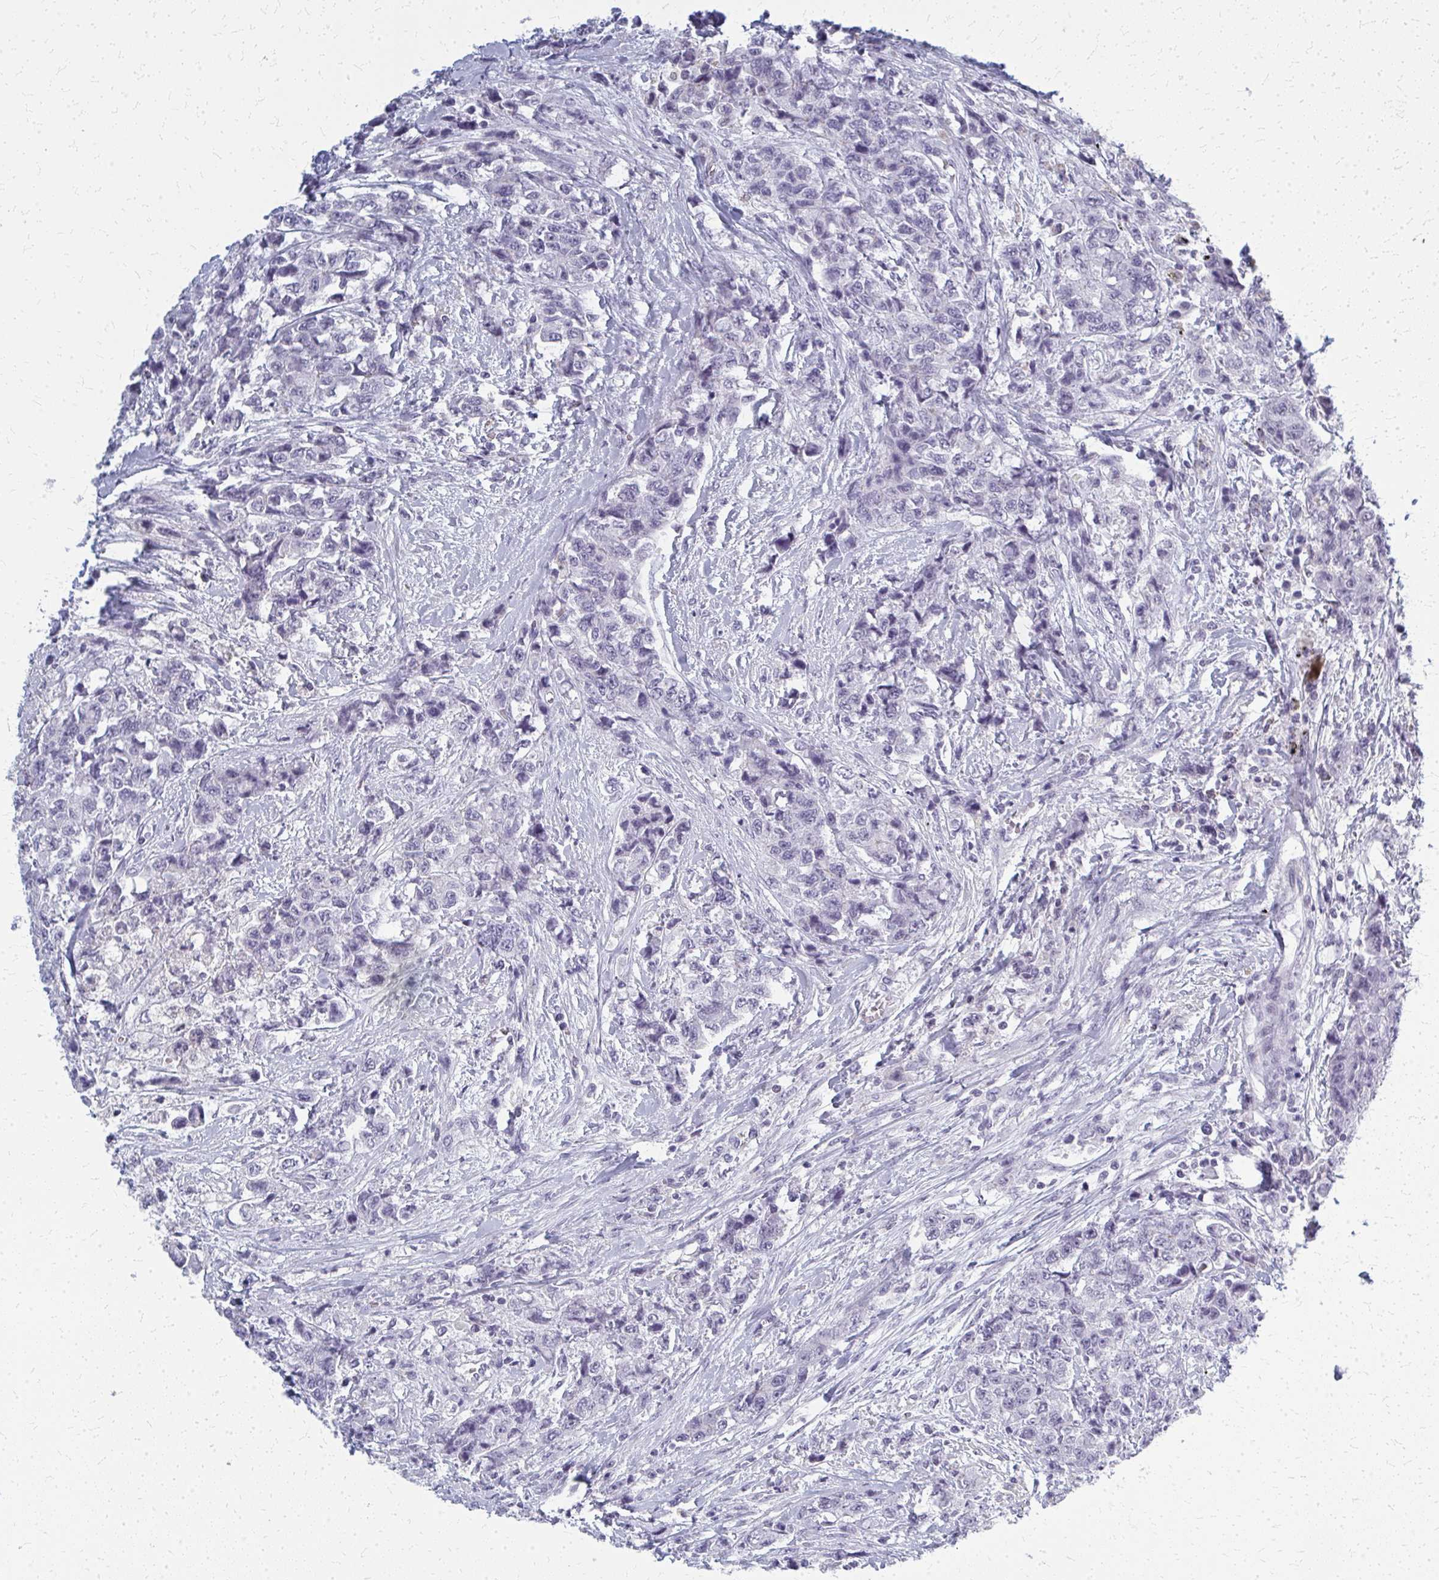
{"staining": {"intensity": "negative", "quantity": "none", "location": "none"}, "tissue": "urothelial cancer", "cell_type": "Tumor cells", "image_type": "cancer", "snomed": [{"axis": "morphology", "description": "Urothelial carcinoma, High grade"}, {"axis": "topography", "description": "Urinary bladder"}], "caption": "This photomicrograph is of high-grade urothelial carcinoma stained with immunohistochemistry to label a protein in brown with the nuclei are counter-stained blue. There is no expression in tumor cells.", "gene": "CASQ2", "patient": {"sex": "female", "age": 78}}